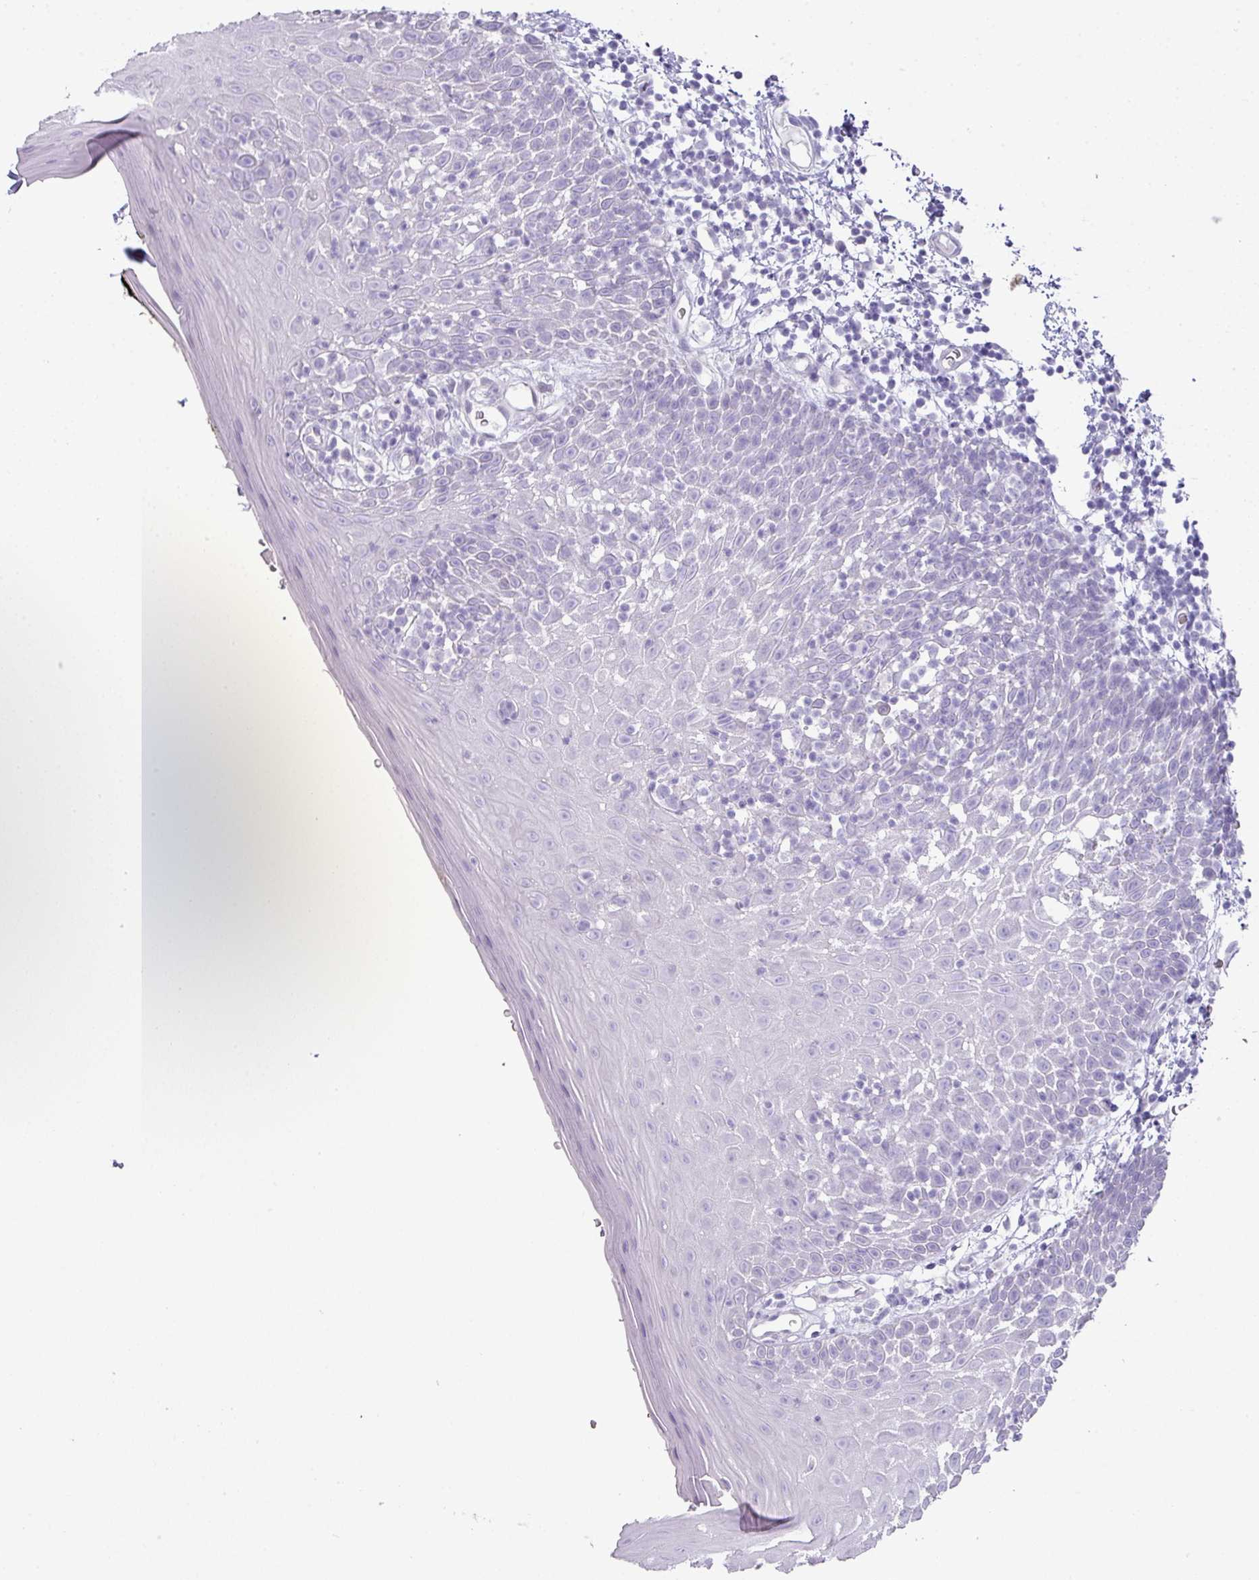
{"staining": {"intensity": "negative", "quantity": "none", "location": "none"}, "tissue": "oral mucosa", "cell_type": "Squamous epithelial cells", "image_type": "normal", "snomed": [{"axis": "morphology", "description": "Normal tissue, NOS"}, {"axis": "morphology", "description": "Squamous cell carcinoma, NOS"}, {"axis": "topography", "description": "Oral tissue"}, {"axis": "topography", "description": "Tounge, NOS"}, {"axis": "topography", "description": "Head-Neck"}], "caption": "The image demonstrates no significant positivity in squamous epithelial cells of oral mucosa. The staining was performed using DAB to visualize the protein expression in brown, while the nuclei were stained in blue with hematoxylin (Magnification: 20x).", "gene": "GLI4", "patient": {"sex": "male", "age": 76}}